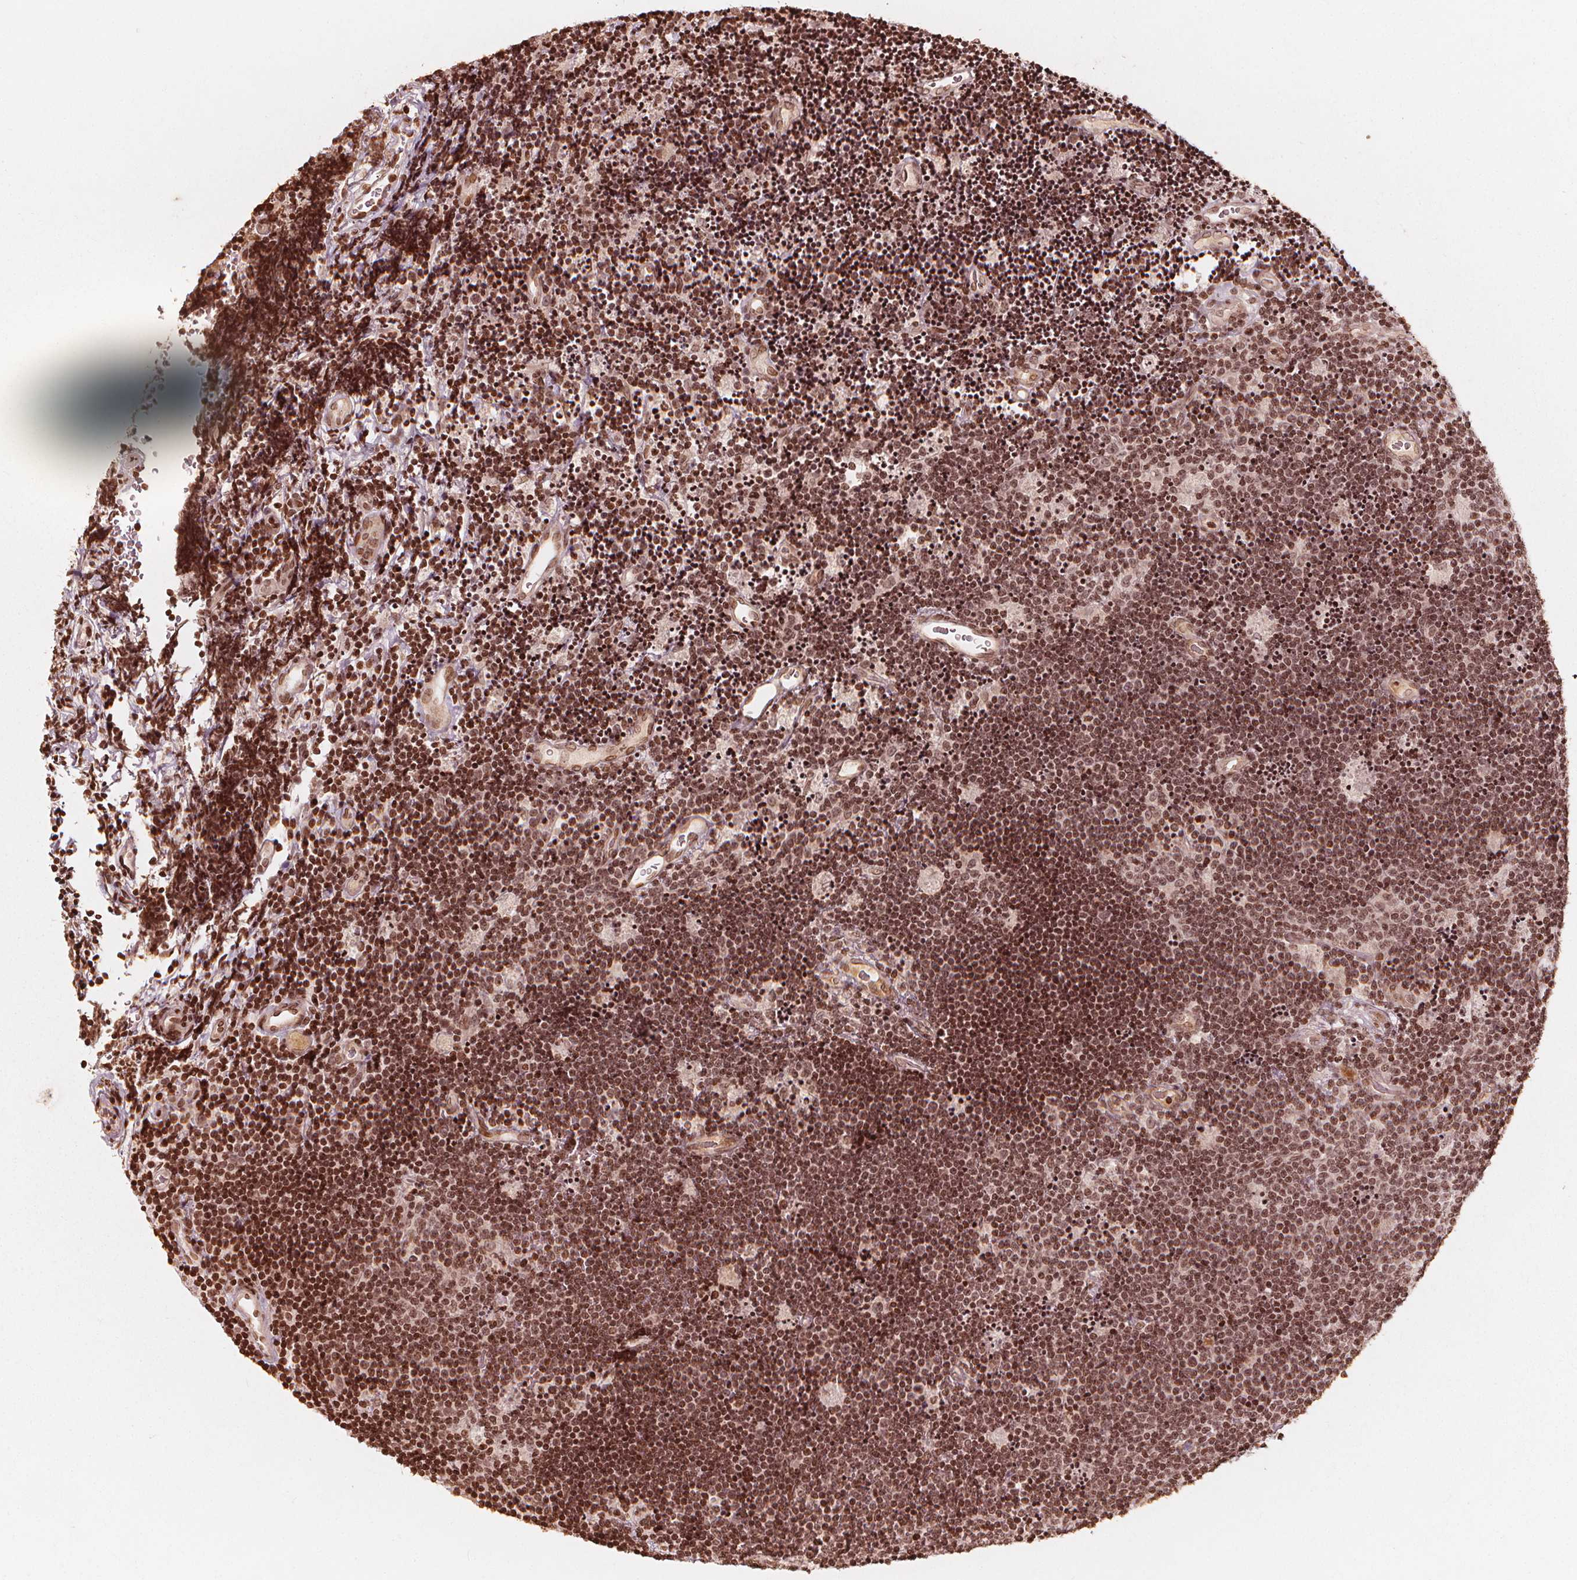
{"staining": {"intensity": "moderate", "quantity": ">75%", "location": "nuclear"}, "tissue": "lymphoma", "cell_type": "Tumor cells", "image_type": "cancer", "snomed": [{"axis": "morphology", "description": "Malignant lymphoma, non-Hodgkin's type, Low grade"}, {"axis": "topography", "description": "Brain"}], "caption": "Protein expression analysis of human lymphoma reveals moderate nuclear positivity in about >75% of tumor cells.", "gene": "H3C14", "patient": {"sex": "female", "age": 66}}